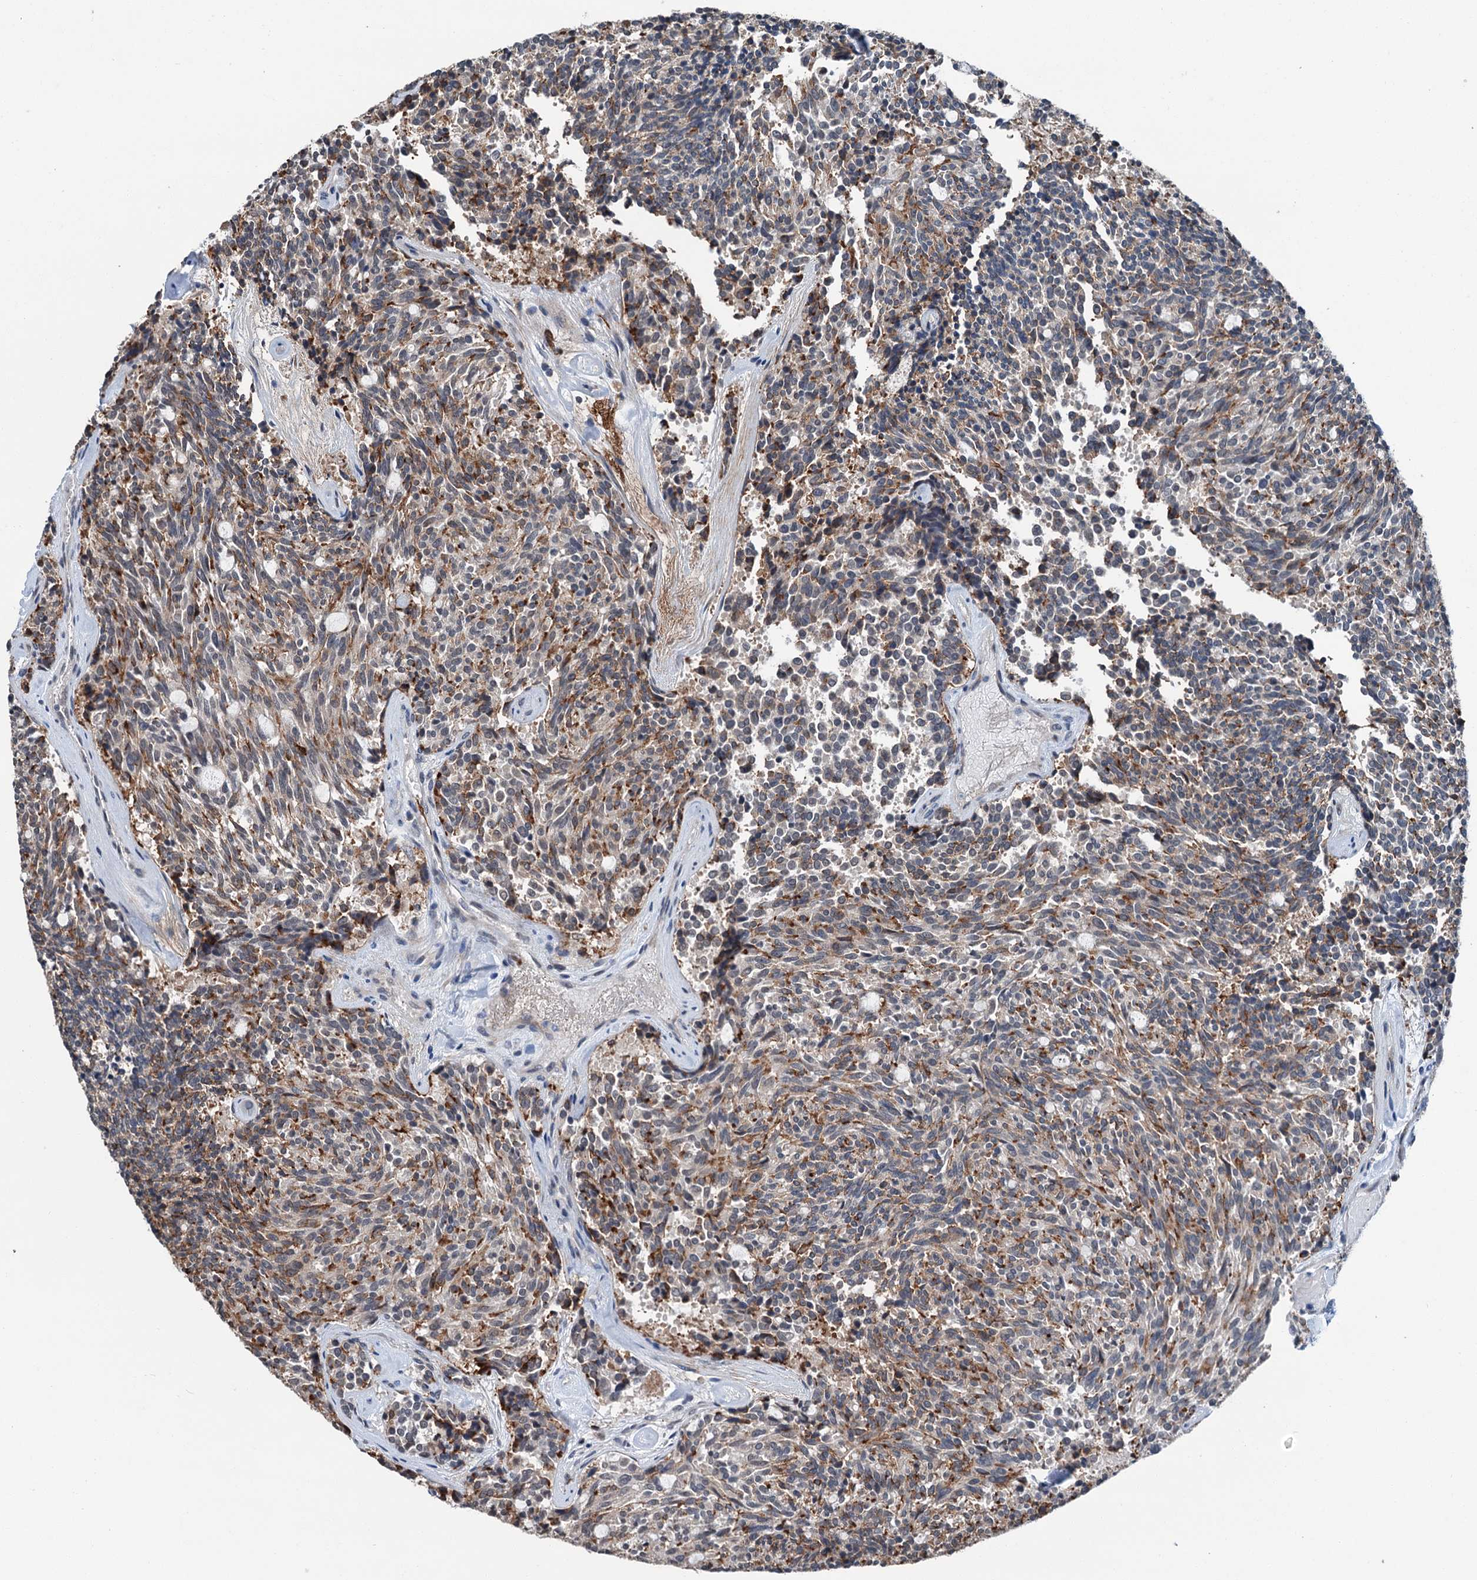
{"staining": {"intensity": "moderate", "quantity": "25%-75%", "location": "cytoplasmic/membranous"}, "tissue": "carcinoid", "cell_type": "Tumor cells", "image_type": "cancer", "snomed": [{"axis": "morphology", "description": "Carcinoid, malignant, NOS"}, {"axis": "topography", "description": "Pancreas"}], "caption": "Carcinoid was stained to show a protein in brown. There is medium levels of moderate cytoplasmic/membranous positivity in approximately 25%-75% of tumor cells.", "gene": "SHLD1", "patient": {"sex": "female", "age": 54}}